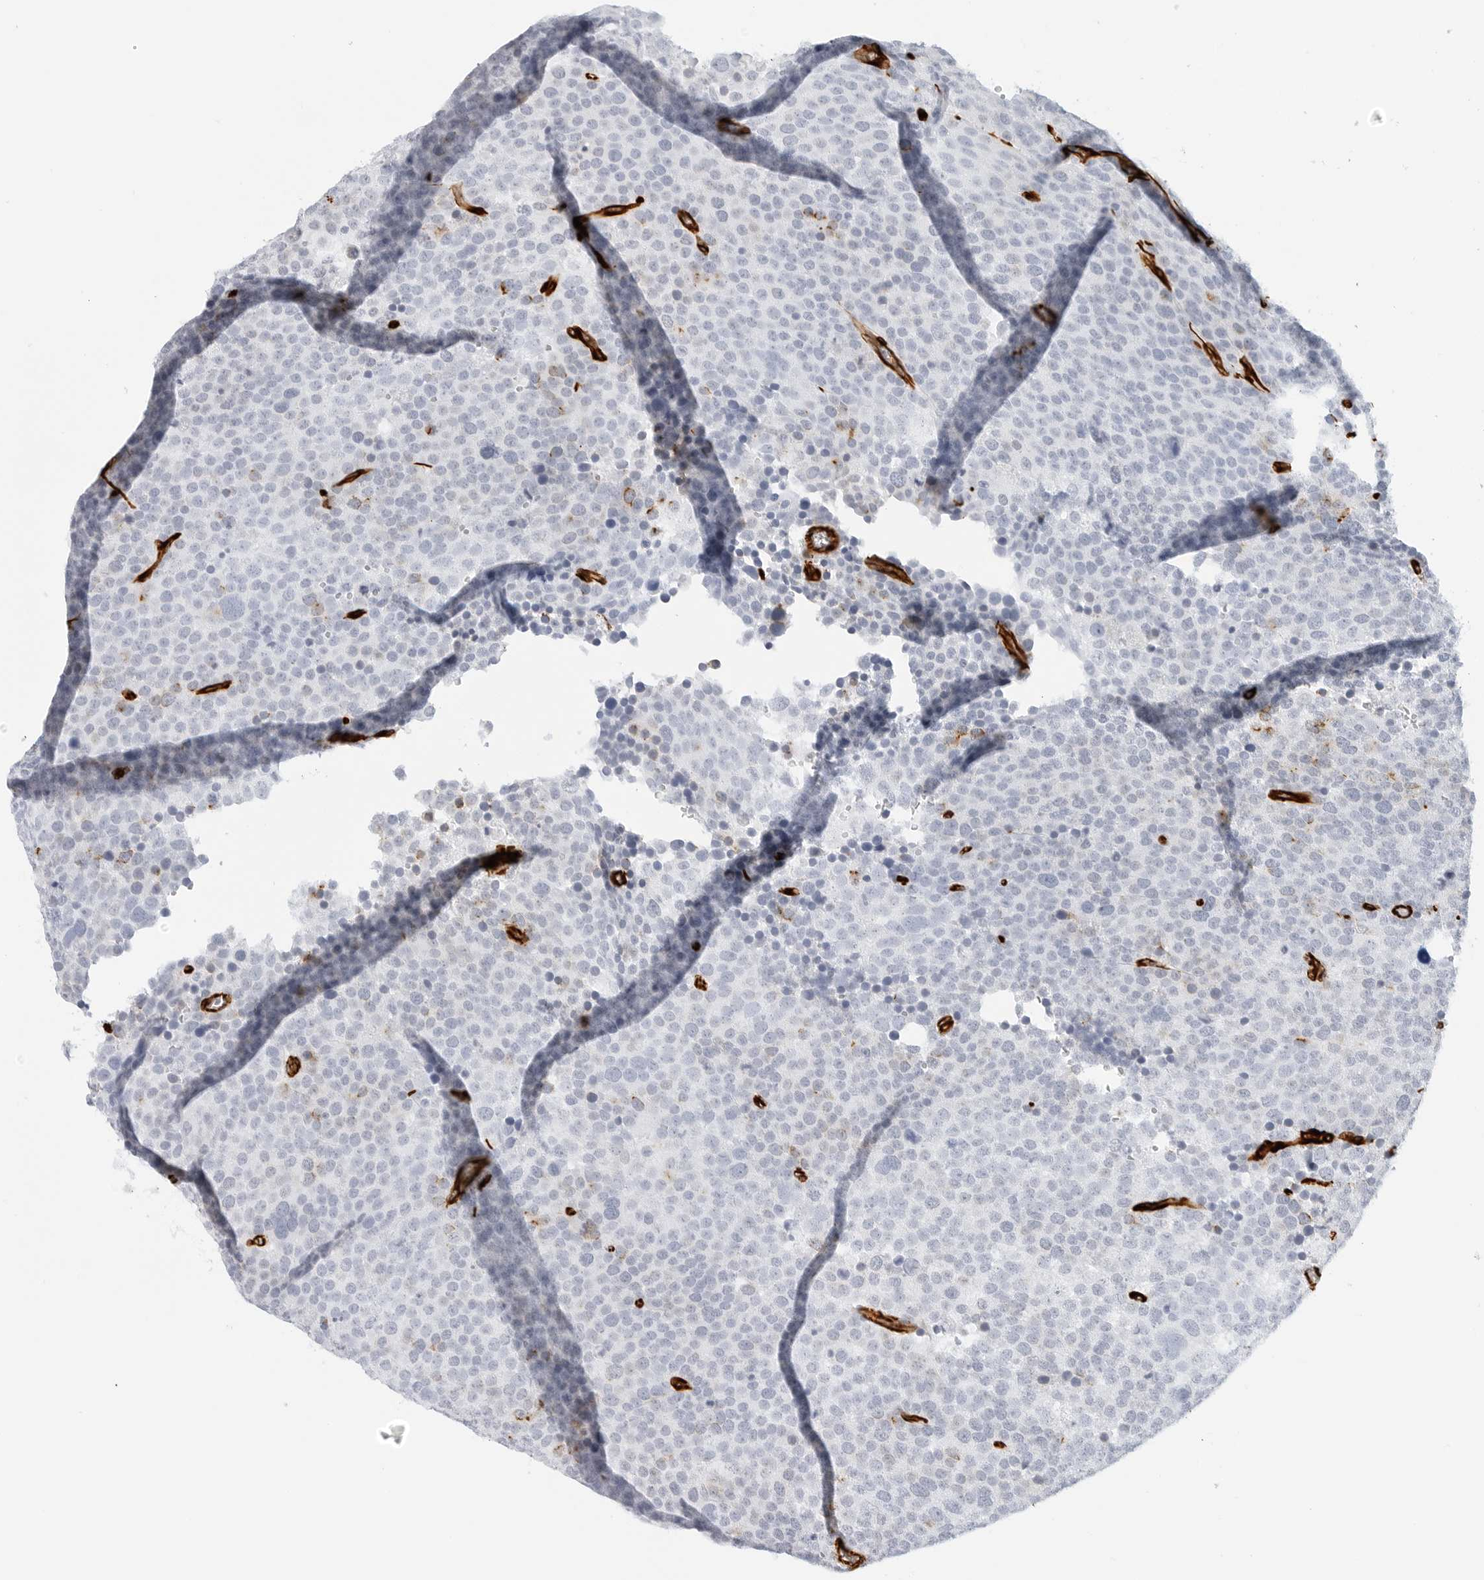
{"staining": {"intensity": "moderate", "quantity": "<25%", "location": "cytoplasmic/membranous"}, "tissue": "testis cancer", "cell_type": "Tumor cells", "image_type": "cancer", "snomed": [{"axis": "morphology", "description": "Seminoma, NOS"}, {"axis": "topography", "description": "Testis"}], "caption": "There is low levels of moderate cytoplasmic/membranous expression in tumor cells of testis cancer (seminoma), as demonstrated by immunohistochemical staining (brown color).", "gene": "NES", "patient": {"sex": "male", "age": 71}}